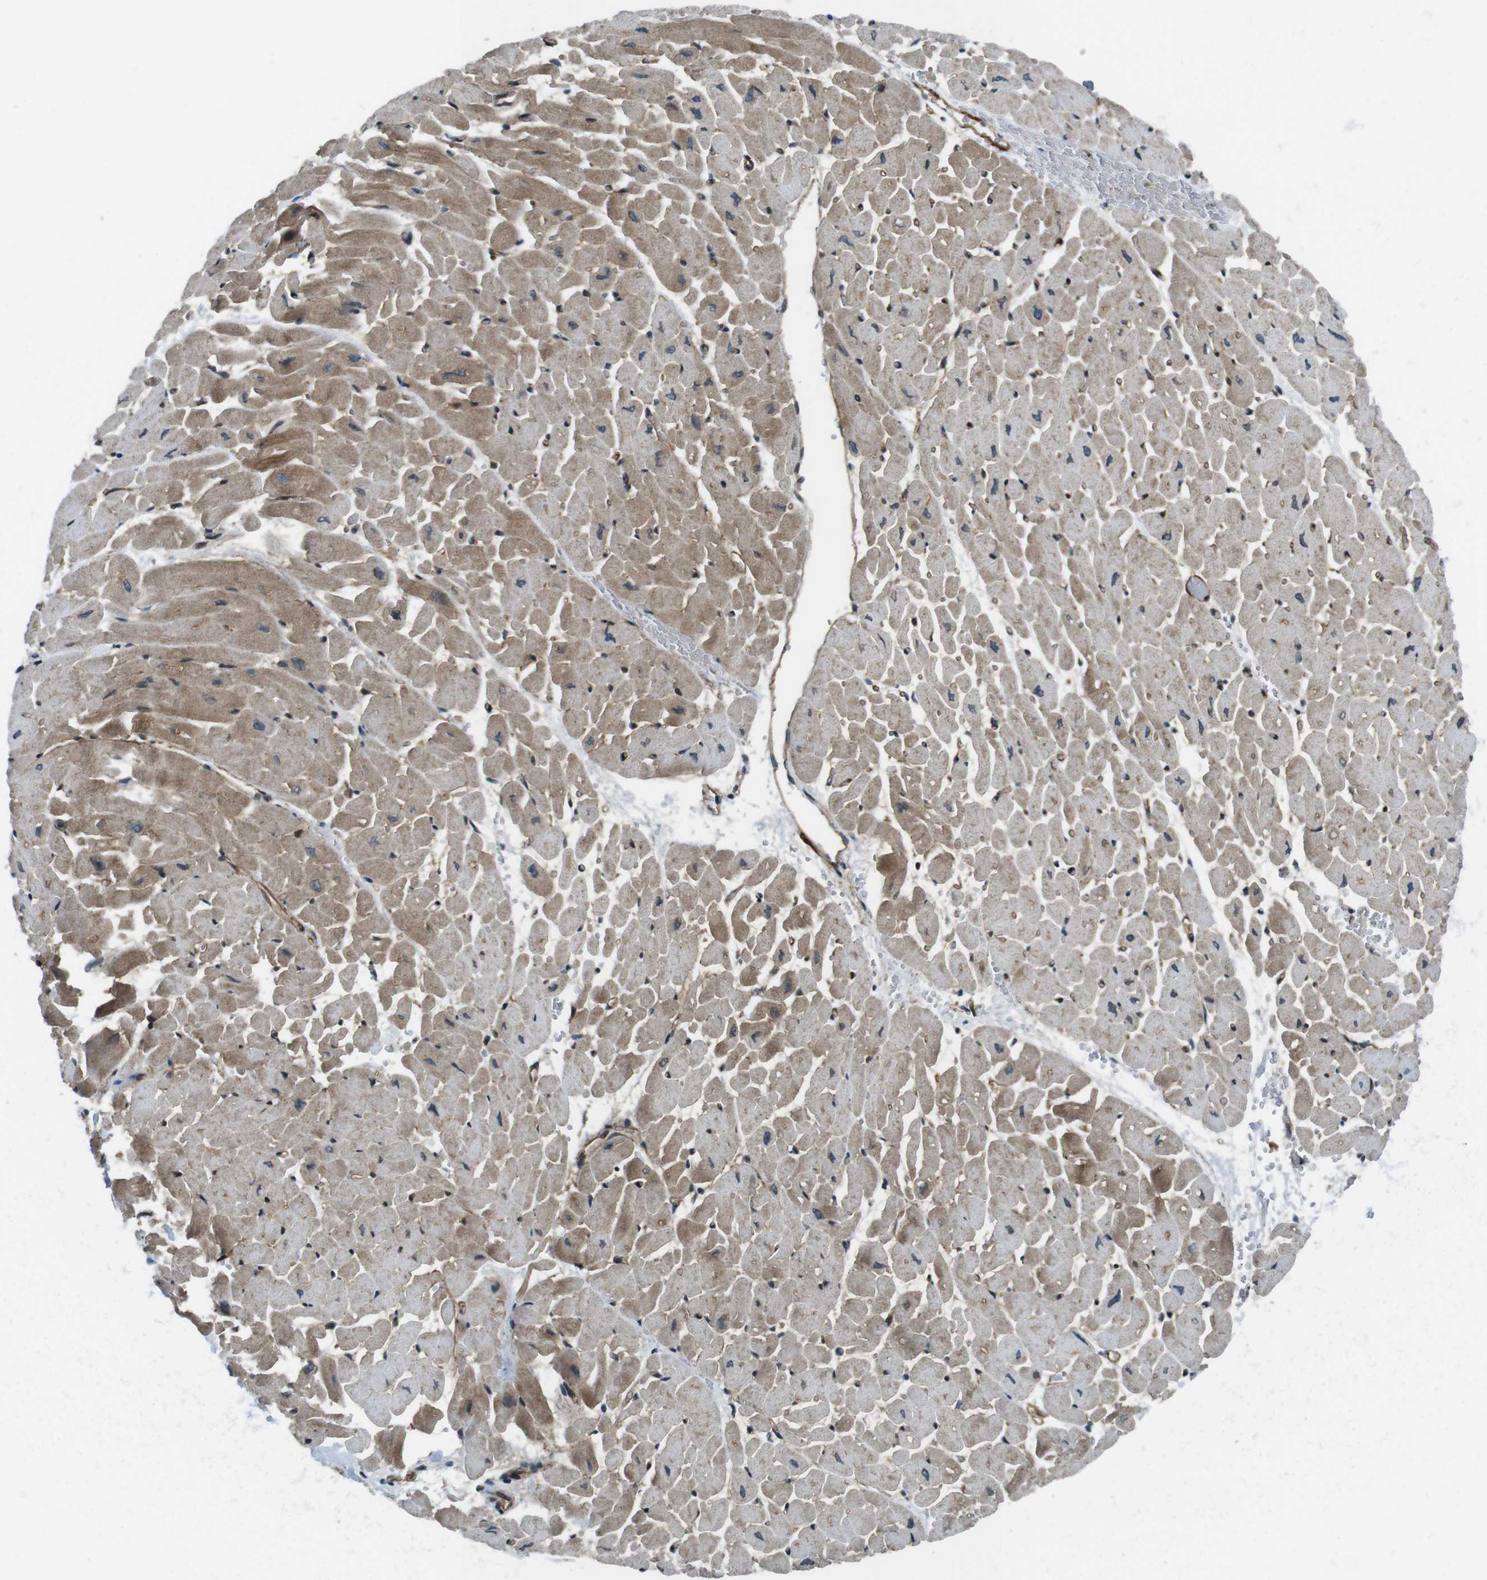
{"staining": {"intensity": "moderate", "quantity": "25%-75%", "location": "cytoplasmic/membranous"}, "tissue": "heart muscle", "cell_type": "Cardiomyocytes", "image_type": "normal", "snomed": [{"axis": "morphology", "description": "Normal tissue, NOS"}, {"axis": "topography", "description": "Heart"}], "caption": "The immunohistochemical stain shows moderate cytoplasmic/membranous staining in cardiomyocytes of benign heart muscle. The protein is stained brown, and the nuclei are stained in blue (DAB IHC with brightfield microscopy, high magnification).", "gene": "TIAM2", "patient": {"sex": "male", "age": 45}}